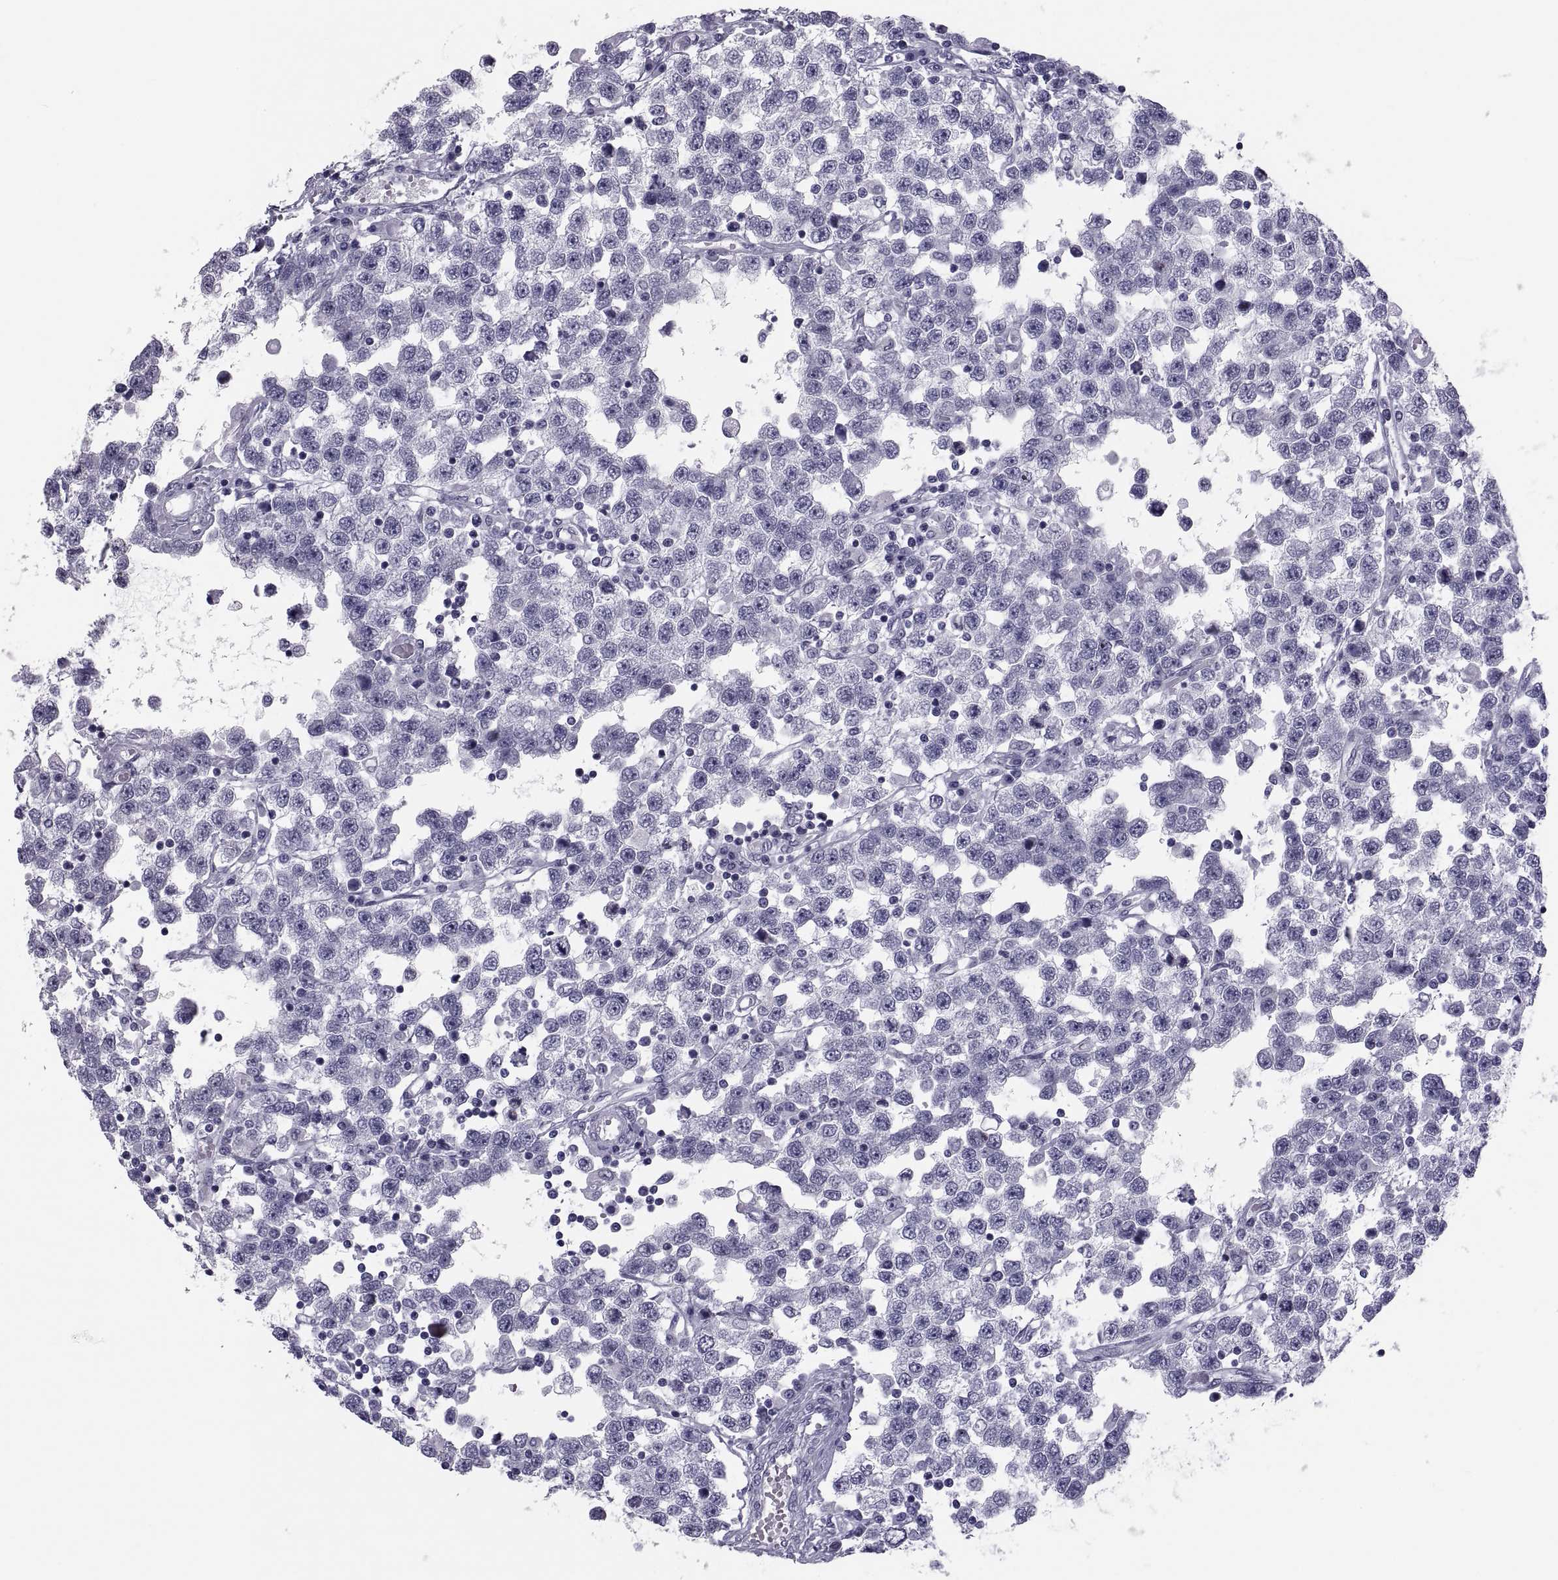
{"staining": {"intensity": "negative", "quantity": "none", "location": "none"}, "tissue": "testis cancer", "cell_type": "Tumor cells", "image_type": "cancer", "snomed": [{"axis": "morphology", "description": "Seminoma, NOS"}, {"axis": "topography", "description": "Testis"}], "caption": "Tumor cells show no significant positivity in seminoma (testis).", "gene": "CRISP1", "patient": {"sex": "male", "age": 34}}